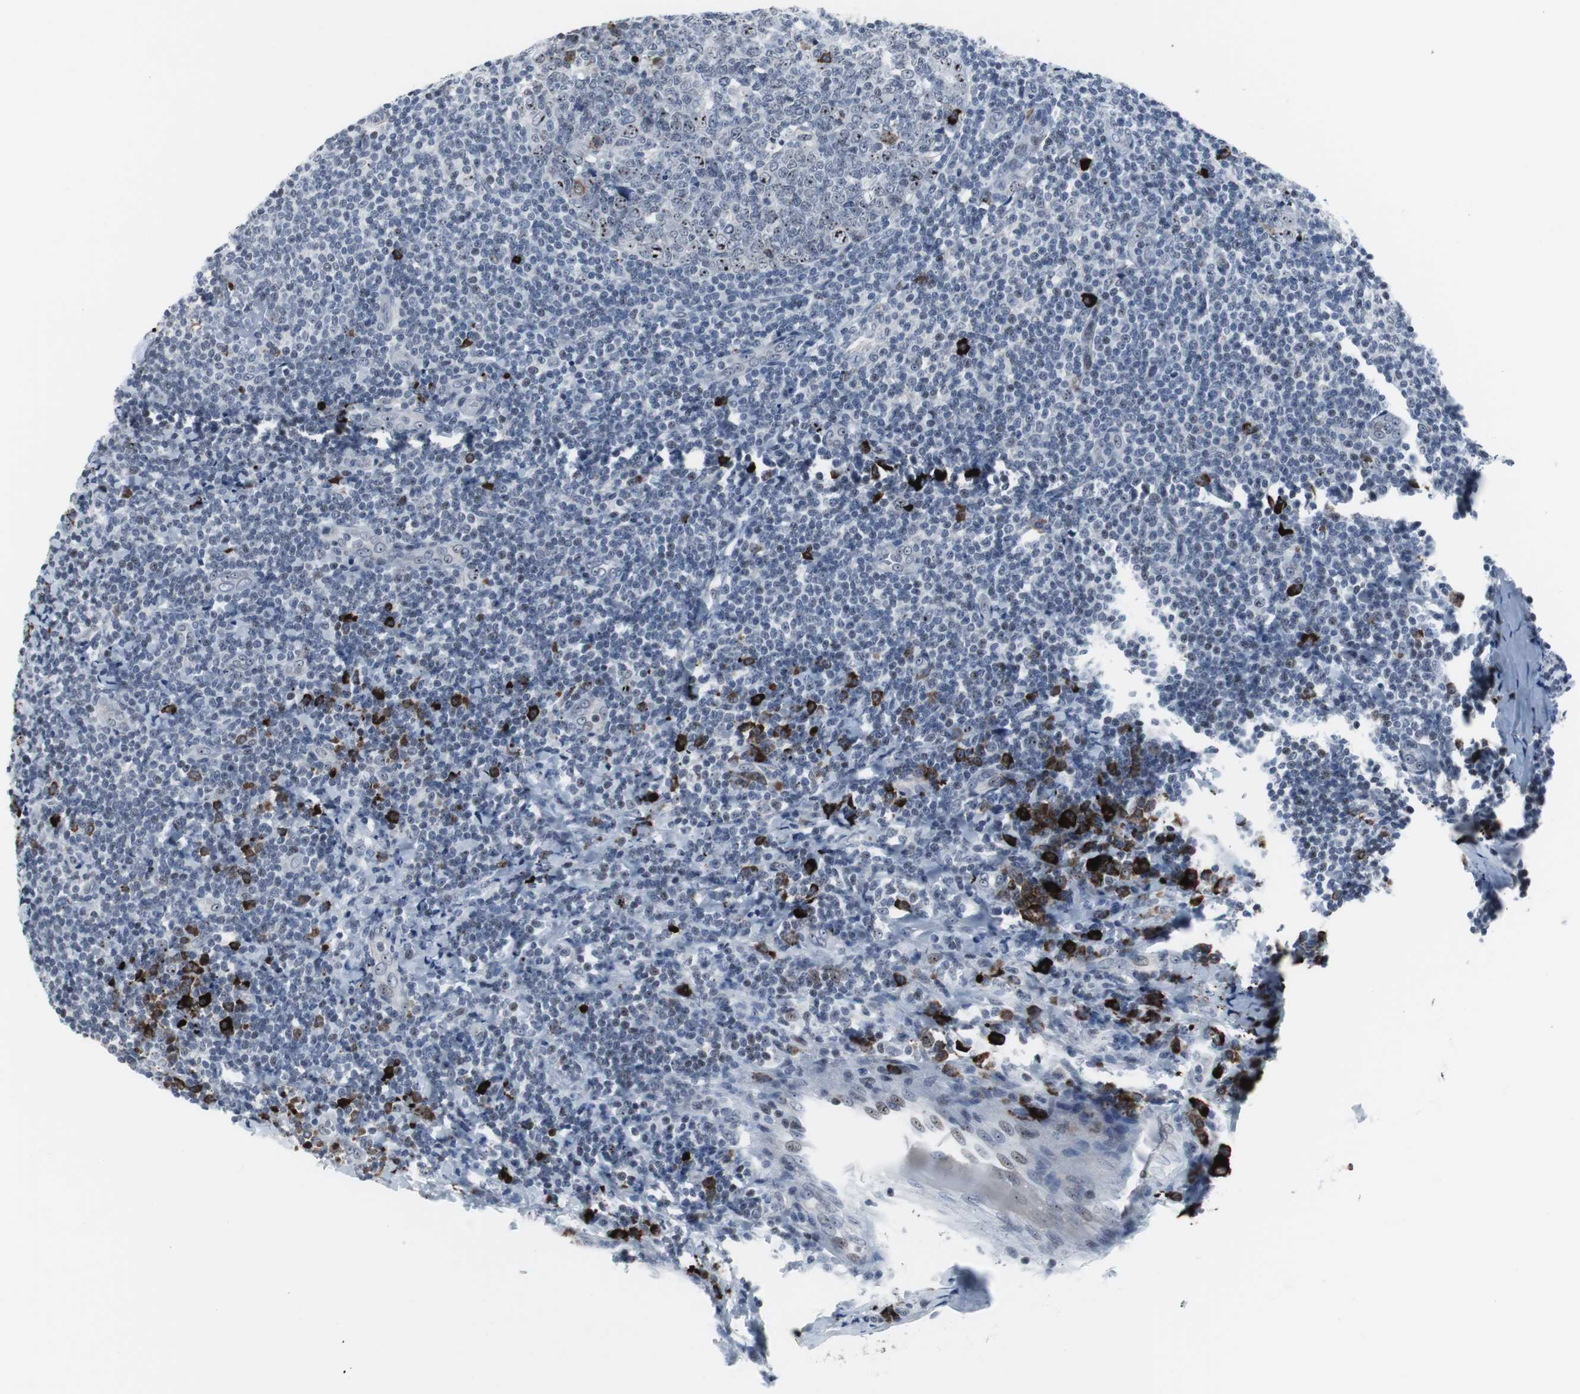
{"staining": {"intensity": "moderate", "quantity": "<25%", "location": "nuclear"}, "tissue": "tonsil", "cell_type": "Germinal center cells", "image_type": "normal", "snomed": [{"axis": "morphology", "description": "Normal tissue, NOS"}, {"axis": "topography", "description": "Tonsil"}], "caption": "This histopathology image displays immunohistochemistry (IHC) staining of benign human tonsil, with low moderate nuclear positivity in approximately <25% of germinal center cells.", "gene": "DOK1", "patient": {"sex": "male", "age": 31}}